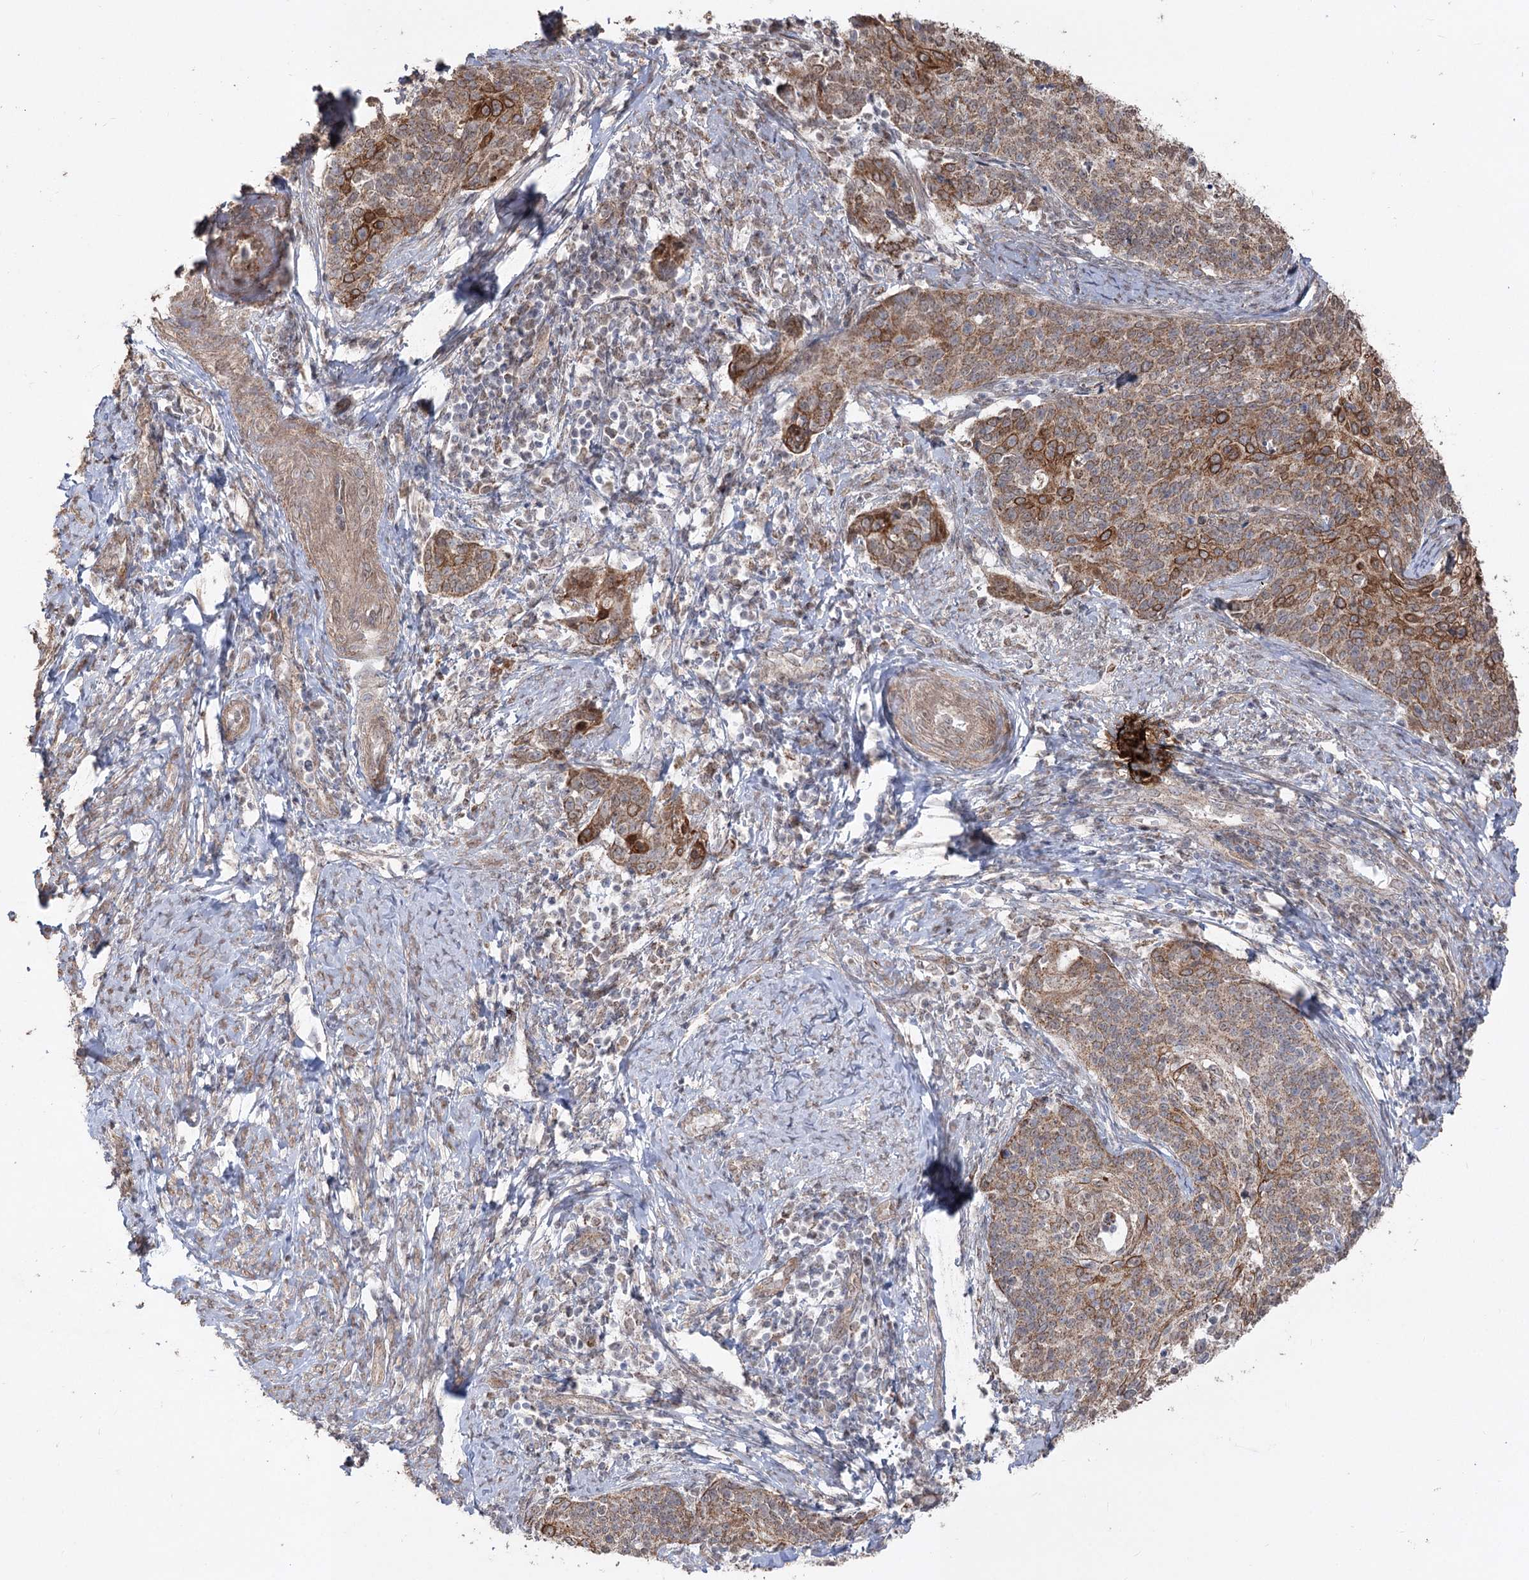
{"staining": {"intensity": "moderate", "quantity": ">75%", "location": "cytoplasmic/membranous"}, "tissue": "cervical cancer", "cell_type": "Tumor cells", "image_type": "cancer", "snomed": [{"axis": "morphology", "description": "Squamous cell carcinoma, NOS"}, {"axis": "topography", "description": "Cervix"}], "caption": "The micrograph shows immunohistochemical staining of cervical cancer. There is moderate cytoplasmic/membranous expression is appreciated in about >75% of tumor cells. Immunohistochemistry (ihc) stains the protein in brown and the nuclei are stained blue.", "gene": "ZSCAN23", "patient": {"sex": "female", "age": 39}}